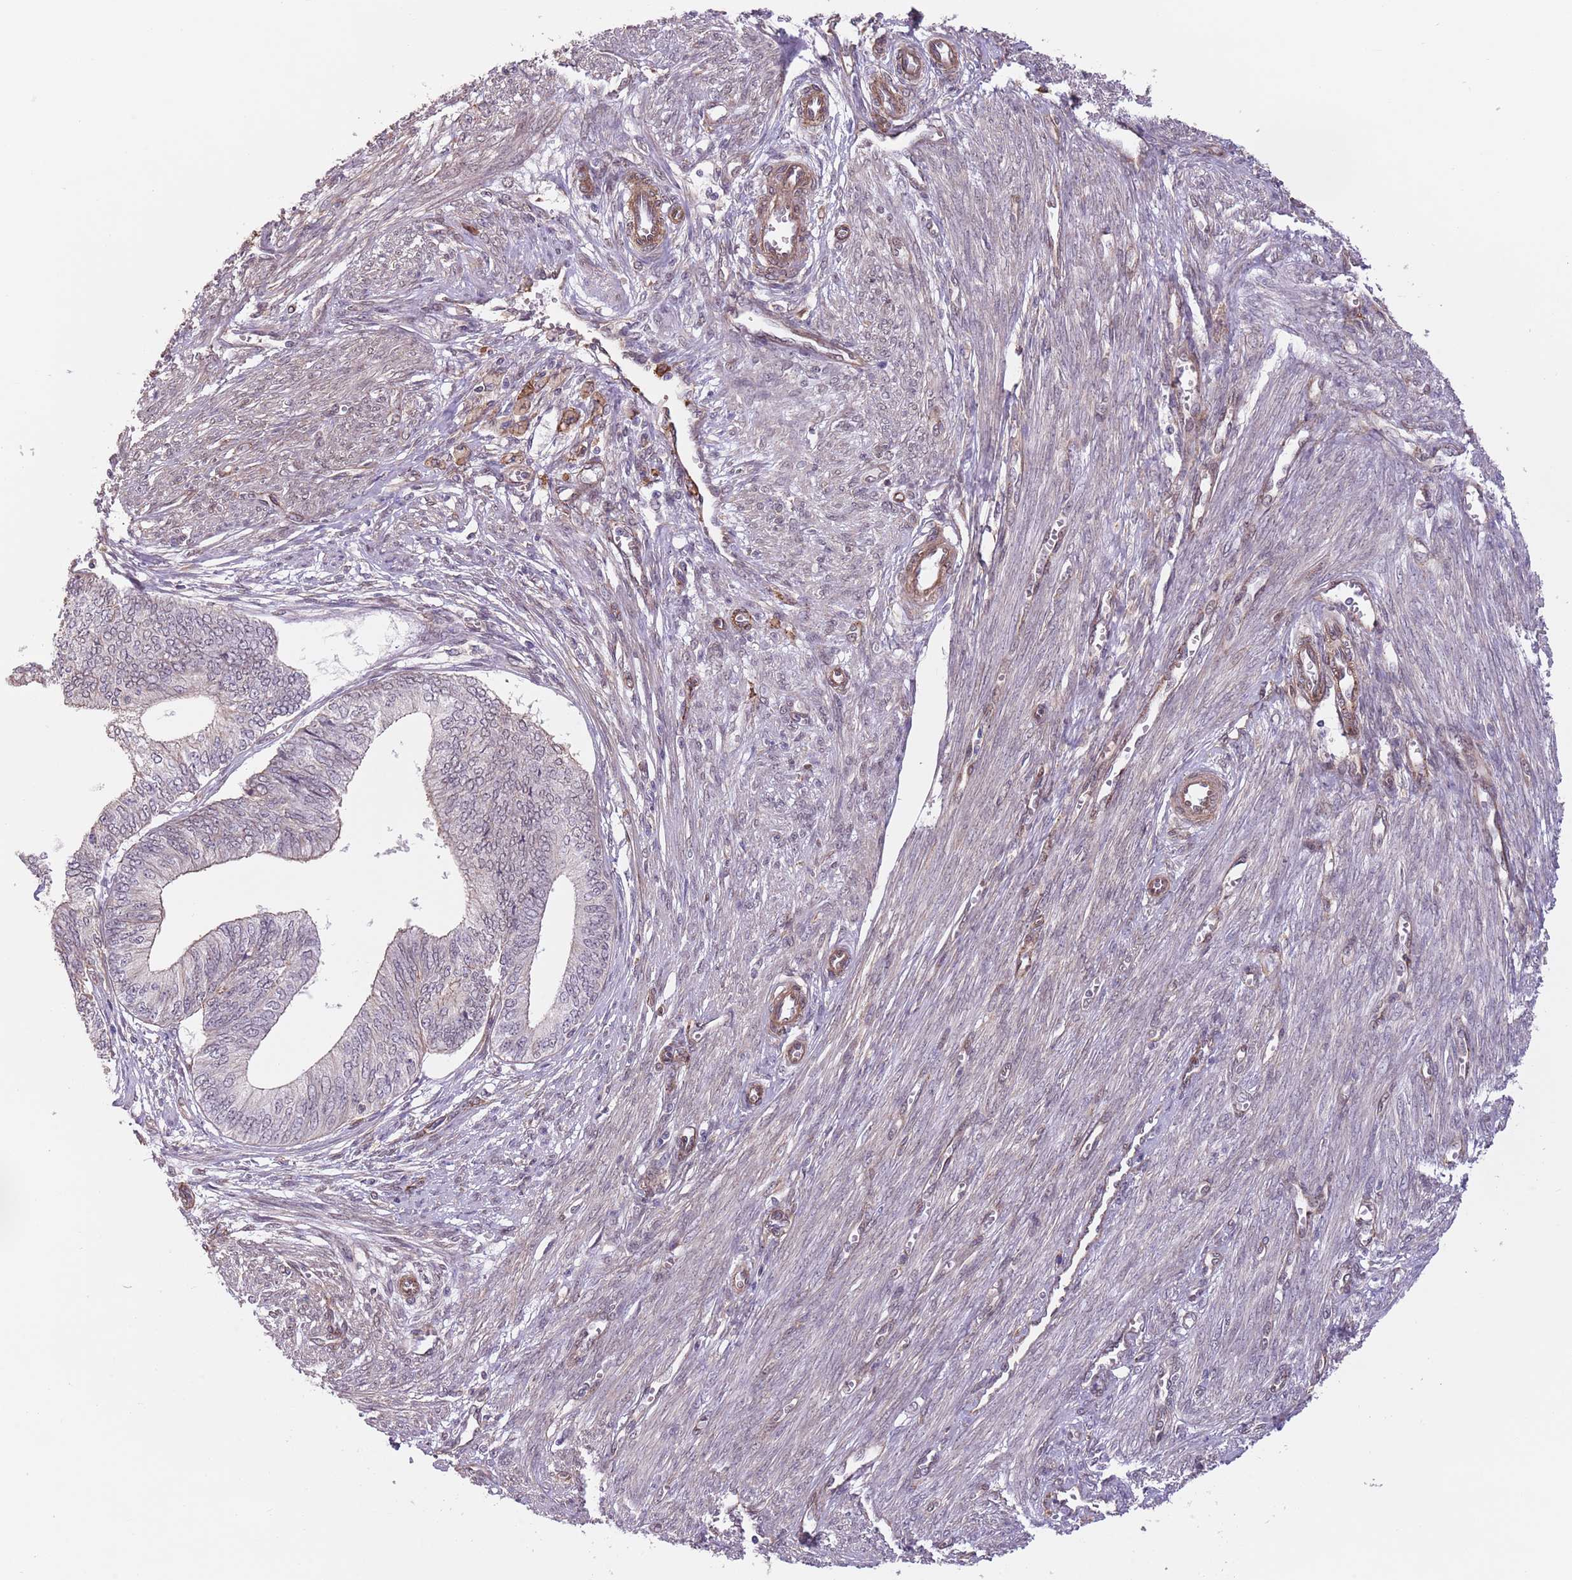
{"staining": {"intensity": "negative", "quantity": "none", "location": "none"}, "tissue": "endometrial cancer", "cell_type": "Tumor cells", "image_type": "cancer", "snomed": [{"axis": "morphology", "description": "Adenocarcinoma, NOS"}, {"axis": "topography", "description": "Endometrium"}], "caption": "Adenocarcinoma (endometrial) was stained to show a protein in brown. There is no significant staining in tumor cells. Nuclei are stained in blue.", "gene": "CREBZF", "patient": {"sex": "female", "age": 68}}